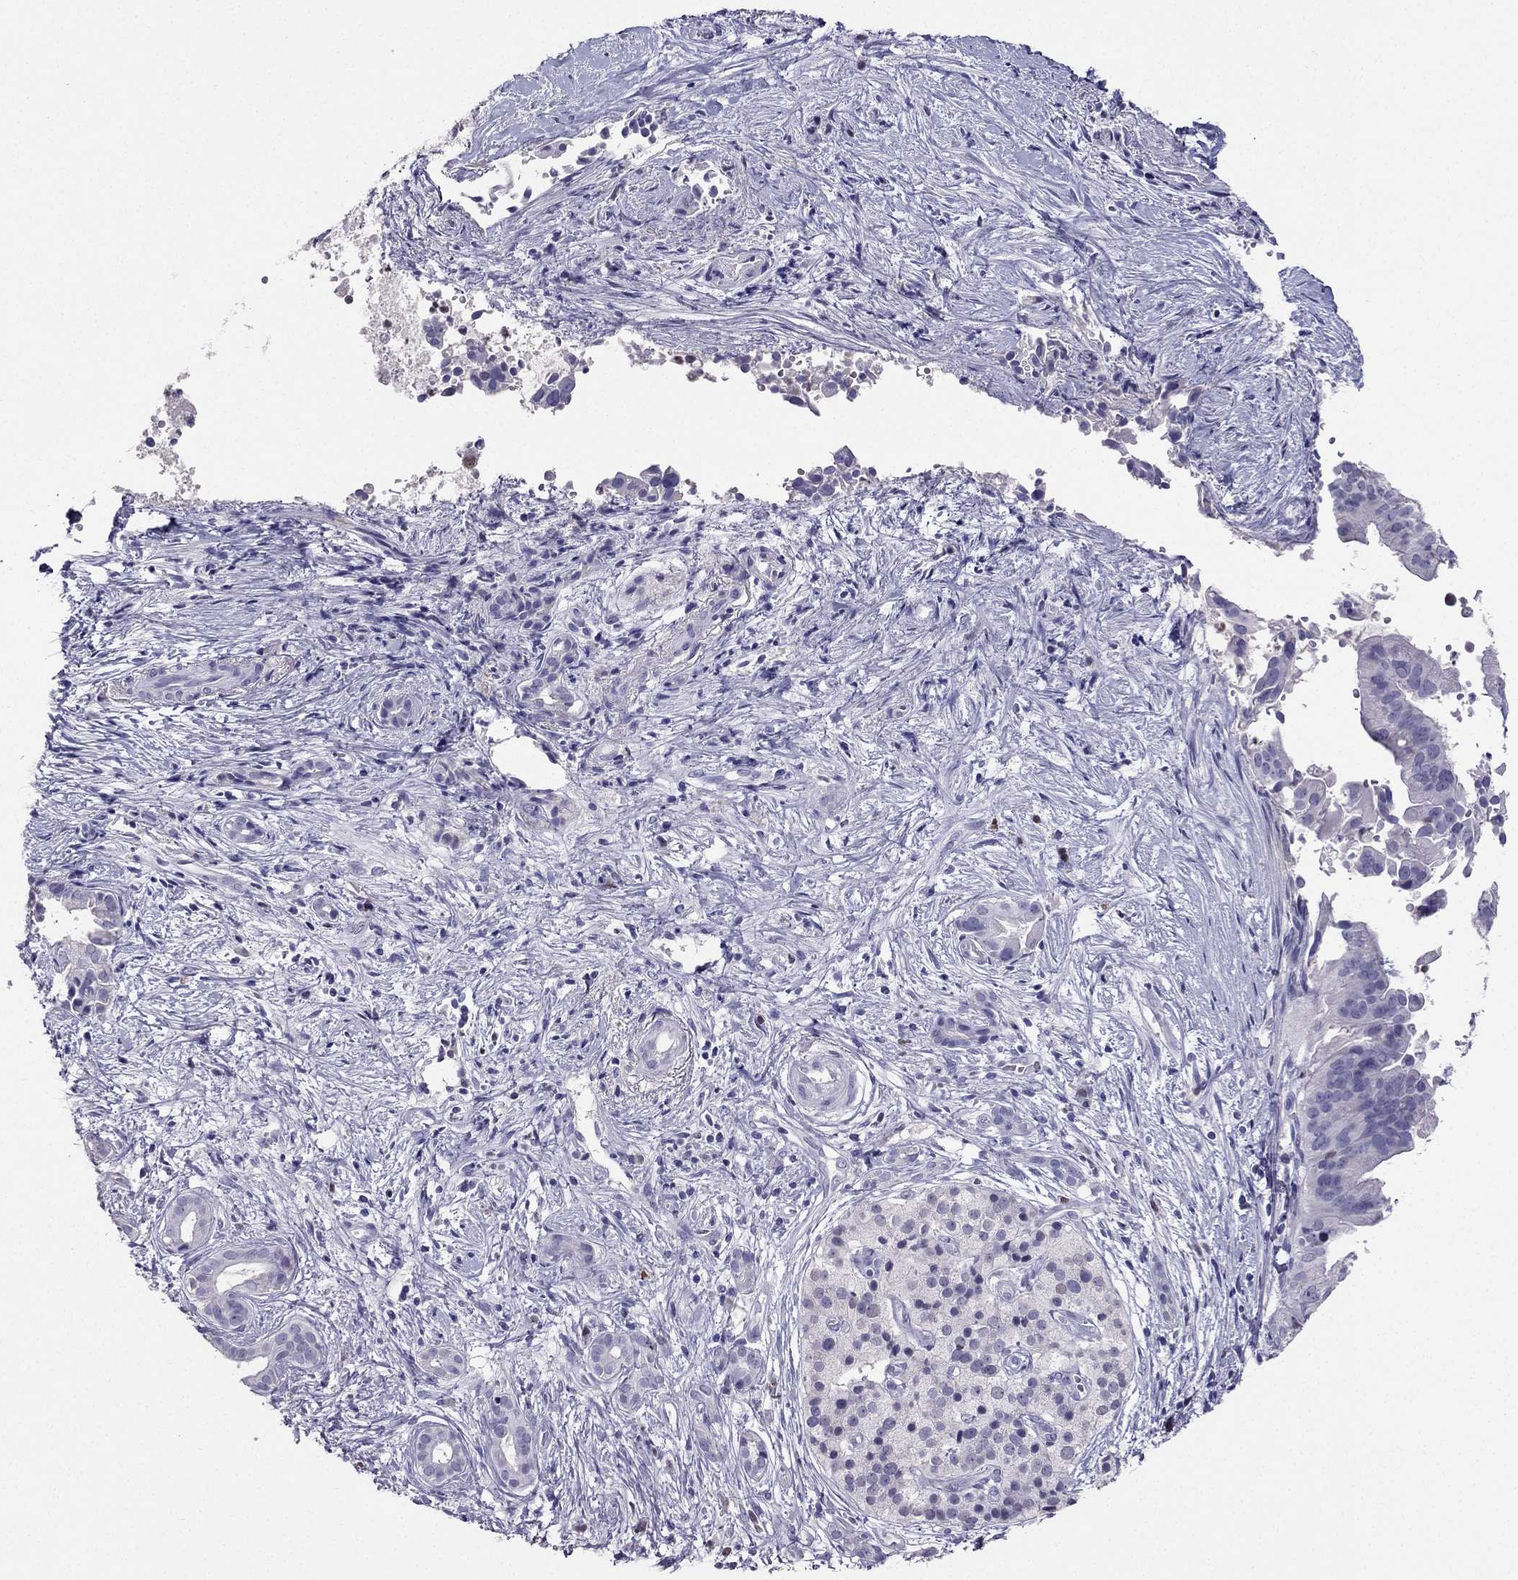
{"staining": {"intensity": "negative", "quantity": "none", "location": "none"}, "tissue": "pancreatic cancer", "cell_type": "Tumor cells", "image_type": "cancer", "snomed": [{"axis": "morphology", "description": "Adenocarcinoma, NOS"}, {"axis": "topography", "description": "Pancreas"}], "caption": "The photomicrograph exhibits no significant expression in tumor cells of pancreatic adenocarcinoma. (DAB IHC visualized using brightfield microscopy, high magnification).", "gene": "ARID3A", "patient": {"sex": "male", "age": 61}}